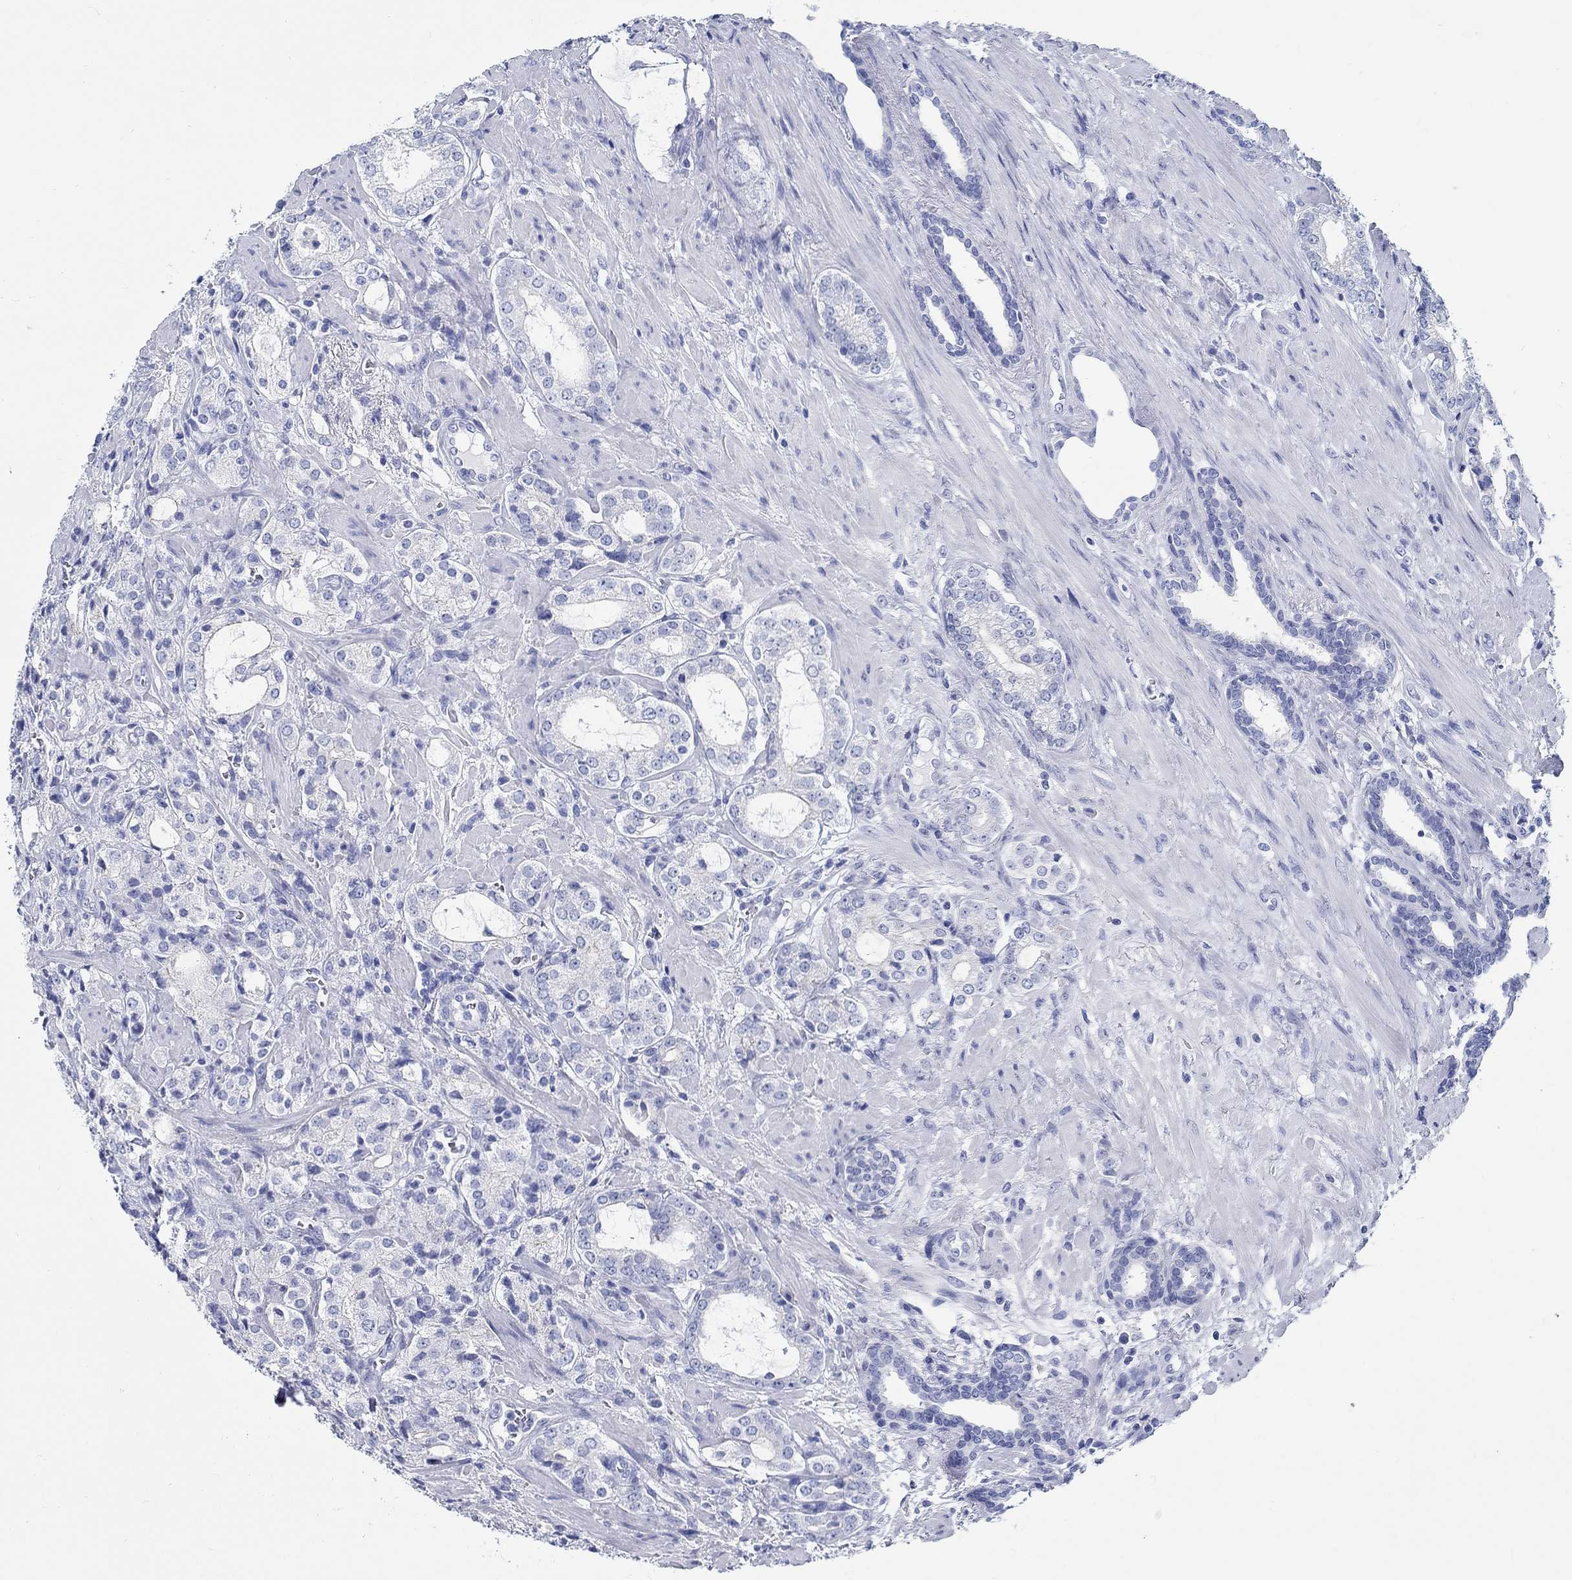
{"staining": {"intensity": "negative", "quantity": "none", "location": "none"}, "tissue": "prostate cancer", "cell_type": "Tumor cells", "image_type": "cancer", "snomed": [{"axis": "morphology", "description": "Adenocarcinoma, NOS"}, {"axis": "topography", "description": "Prostate"}], "caption": "Tumor cells show no significant protein staining in prostate adenocarcinoma. Nuclei are stained in blue.", "gene": "RD3L", "patient": {"sex": "male", "age": 66}}